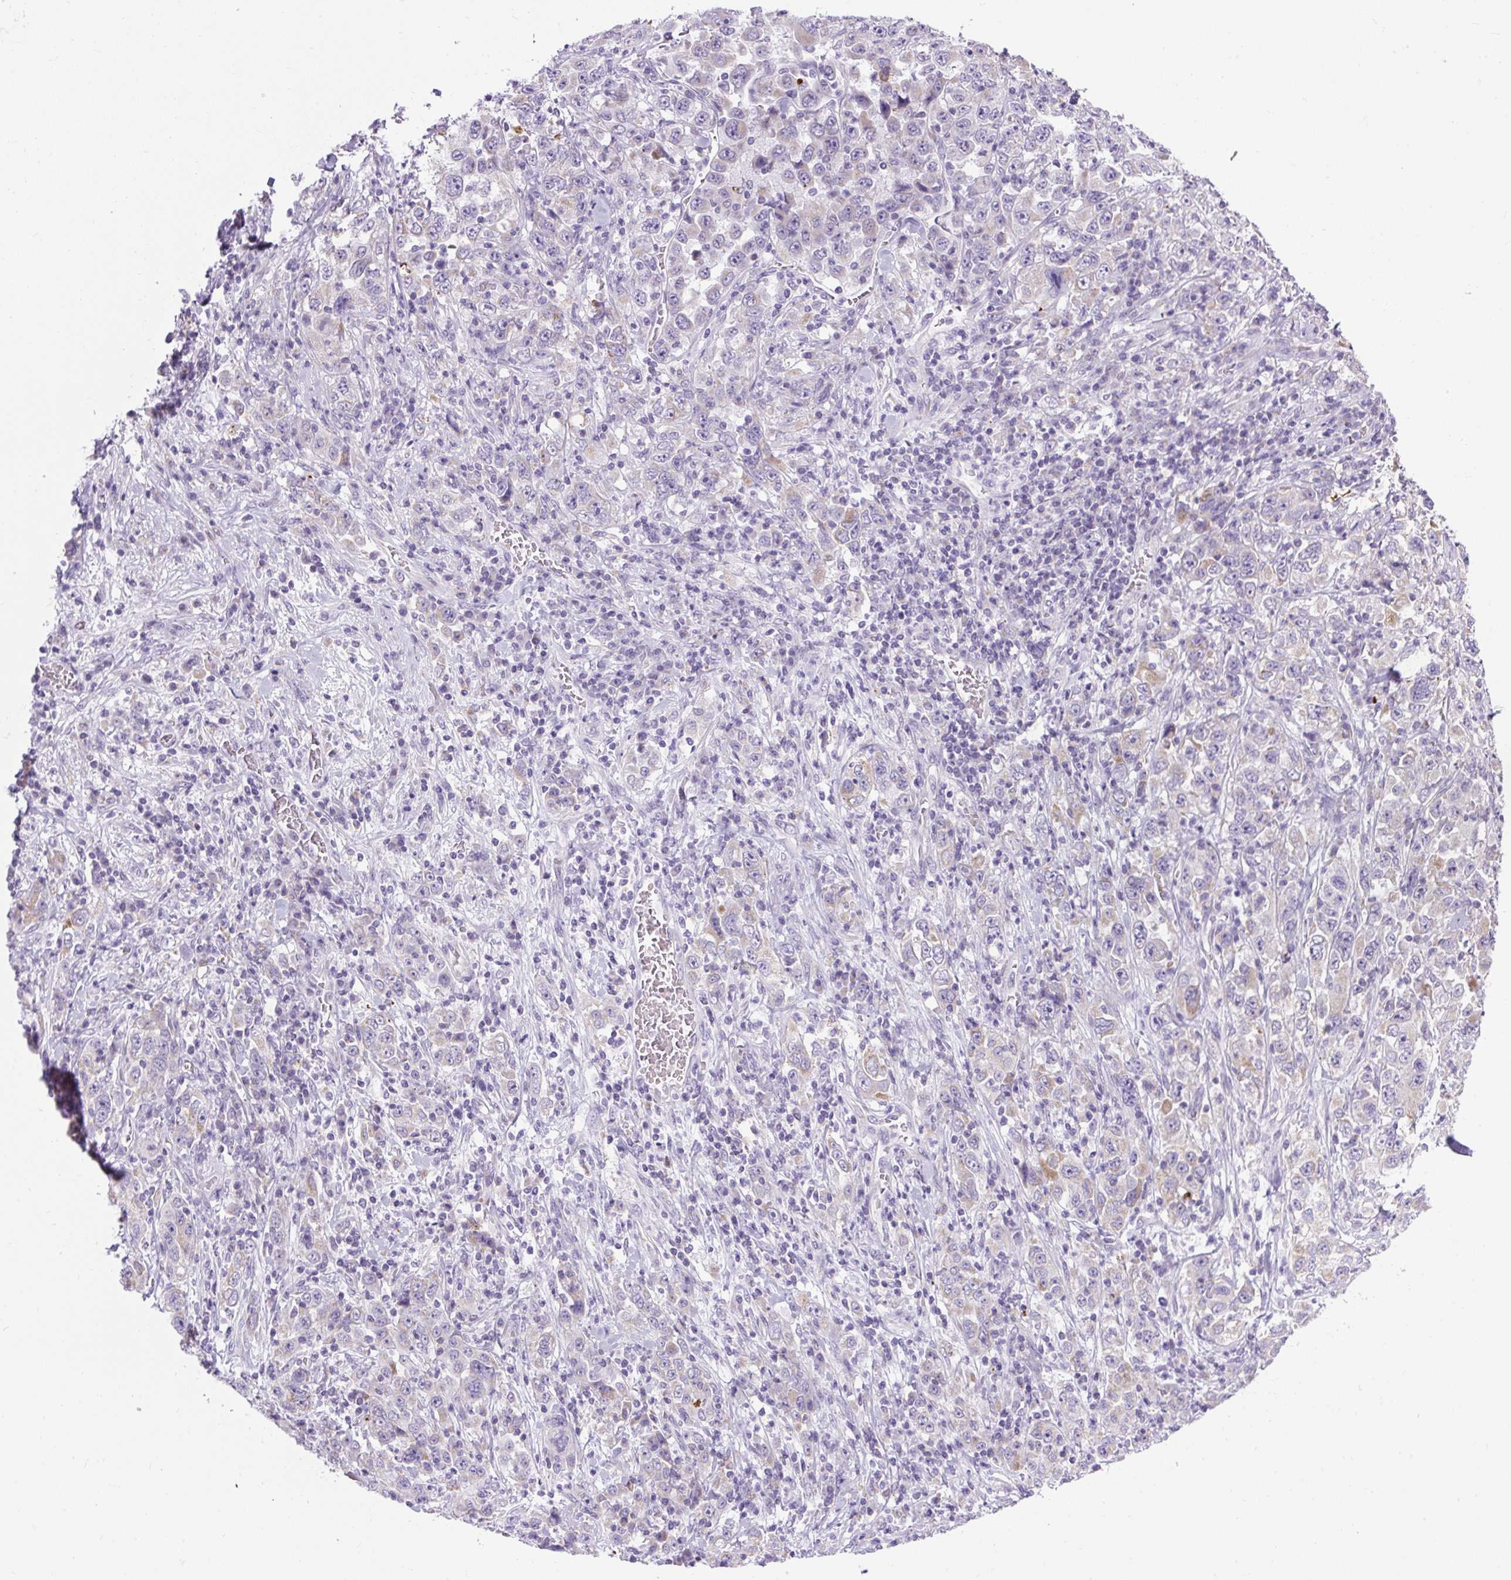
{"staining": {"intensity": "negative", "quantity": "none", "location": "none"}, "tissue": "stomach cancer", "cell_type": "Tumor cells", "image_type": "cancer", "snomed": [{"axis": "morphology", "description": "Normal tissue, NOS"}, {"axis": "morphology", "description": "Adenocarcinoma, NOS"}, {"axis": "topography", "description": "Stomach, upper"}, {"axis": "topography", "description": "Stomach"}], "caption": "Immunohistochemistry of human stomach cancer exhibits no positivity in tumor cells.", "gene": "RNASE10", "patient": {"sex": "male", "age": 59}}